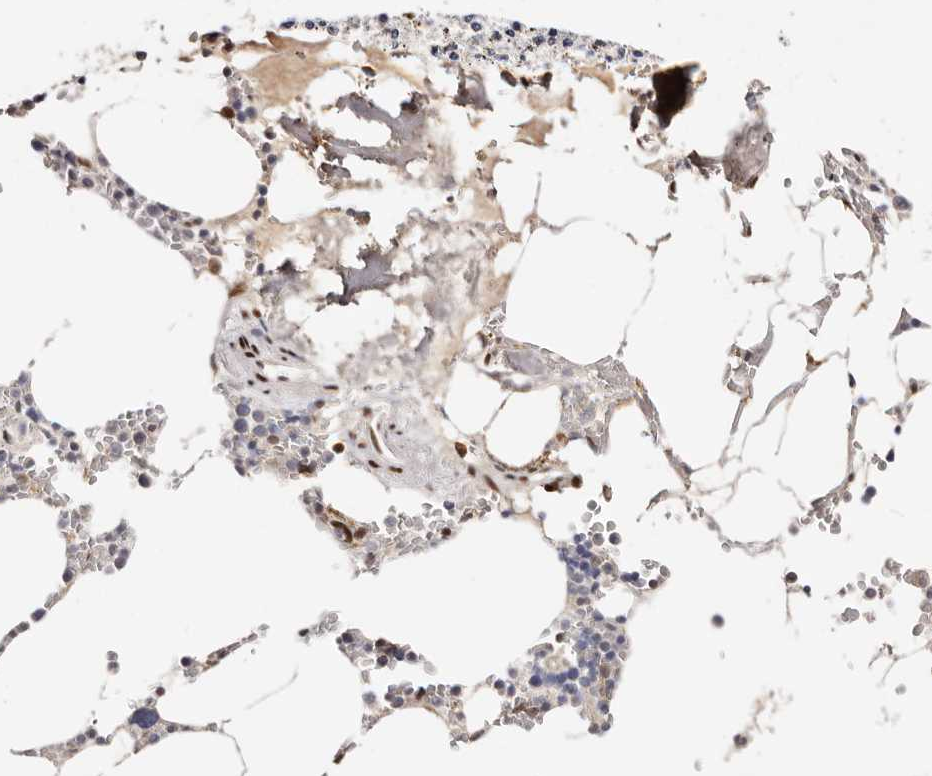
{"staining": {"intensity": "negative", "quantity": "none", "location": "none"}, "tissue": "bone marrow", "cell_type": "Hematopoietic cells", "image_type": "normal", "snomed": [{"axis": "morphology", "description": "Normal tissue, NOS"}, {"axis": "topography", "description": "Bone marrow"}], "caption": "Human bone marrow stained for a protein using immunohistochemistry (IHC) demonstrates no staining in hematopoietic cells.", "gene": "IQGAP3", "patient": {"sex": "male", "age": 70}}